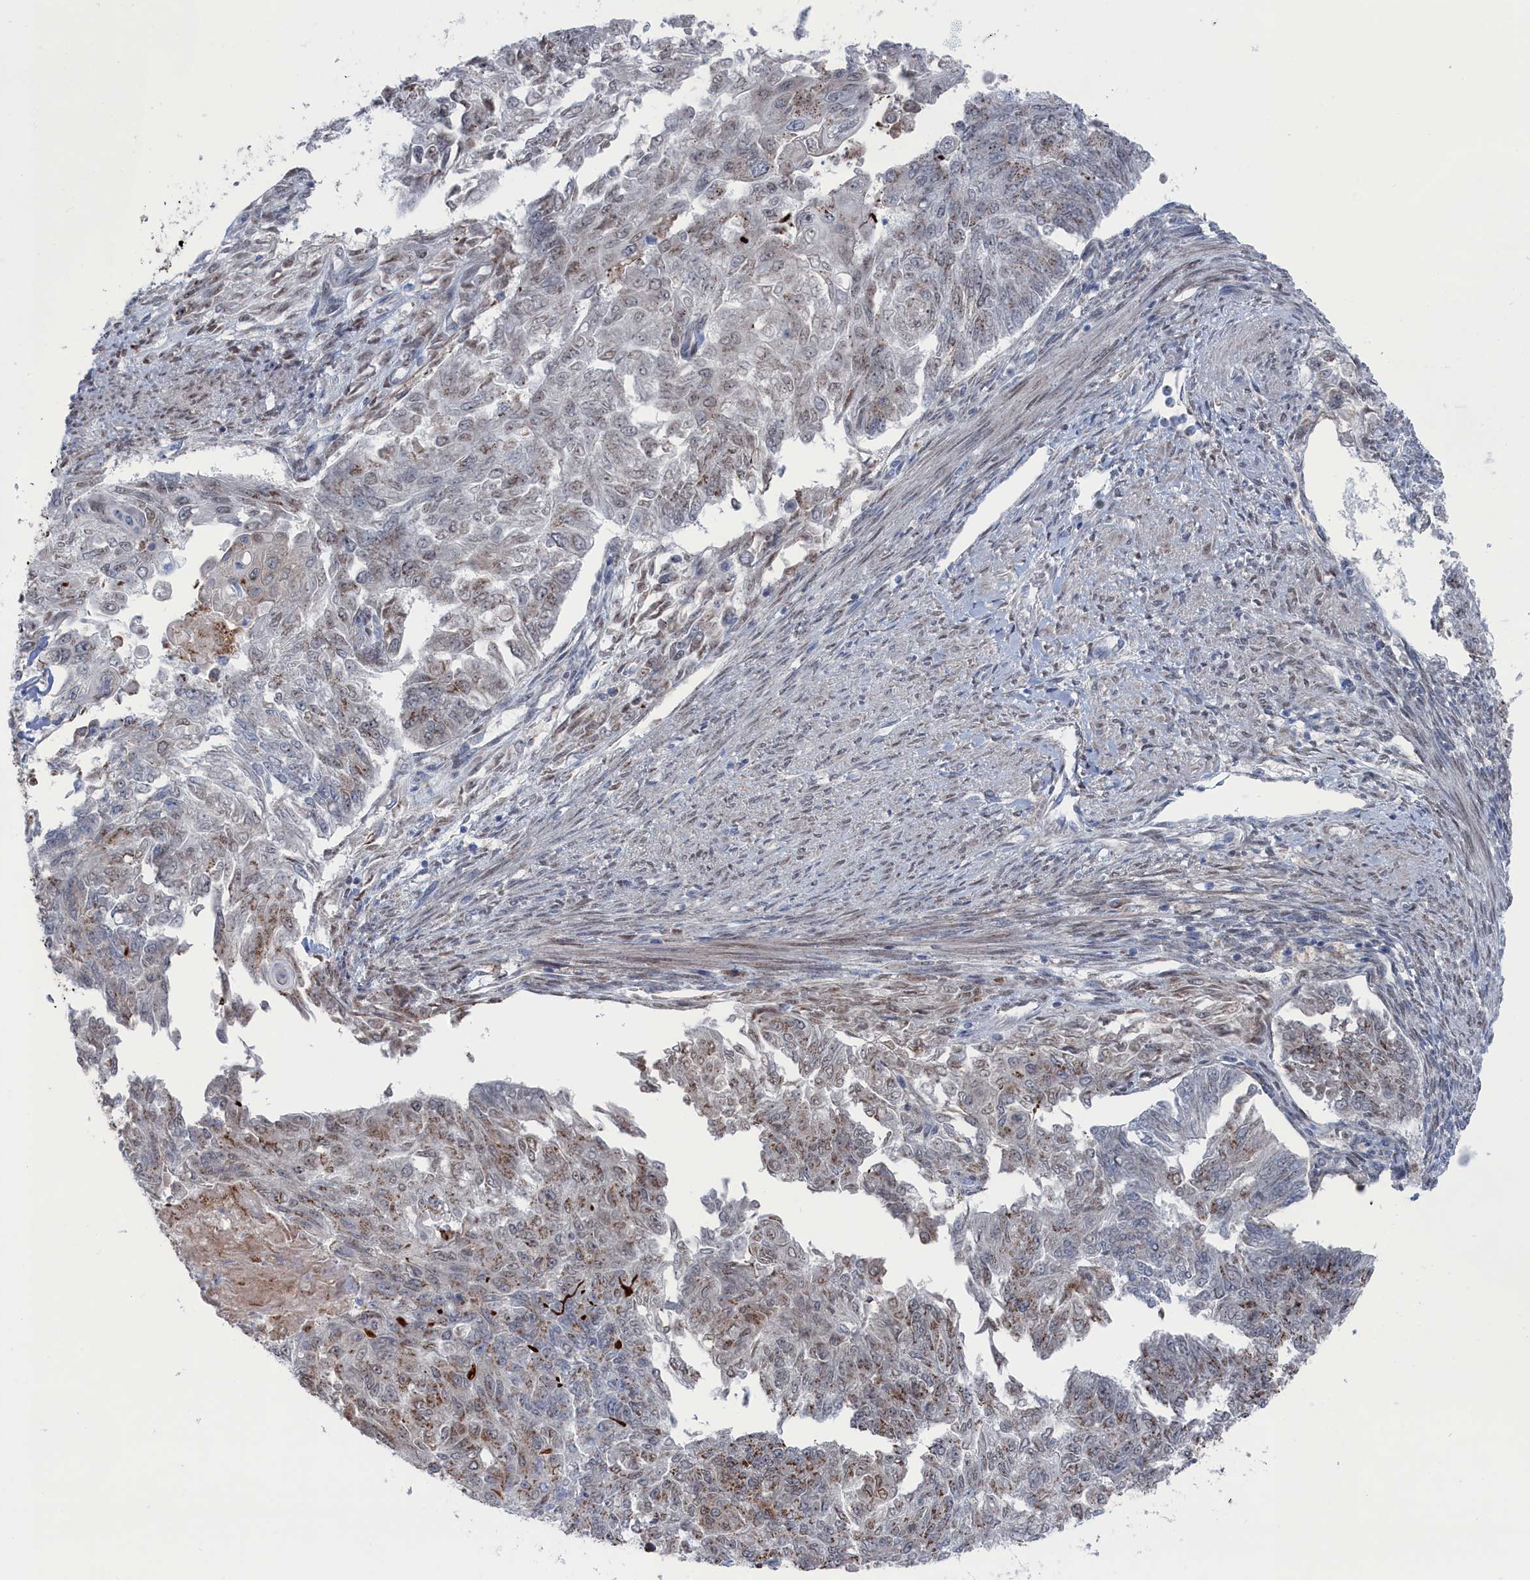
{"staining": {"intensity": "moderate", "quantity": "25%-75%", "location": "cytoplasmic/membranous"}, "tissue": "endometrial cancer", "cell_type": "Tumor cells", "image_type": "cancer", "snomed": [{"axis": "morphology", "description": "Adenocarcinoma, NOS"}, {"axis": "topography", "description": "Endometrium"}], "caption": "Immunohistochemical staining of human endometrial cancer demonstrates medium levels of moderate cytoplasmic/membranous positivity in about 25%-75% of tumor cells. Nuclei are stained in blue.", "gene": "IRX1", "patient": {"sex": "female", "age": 32}}